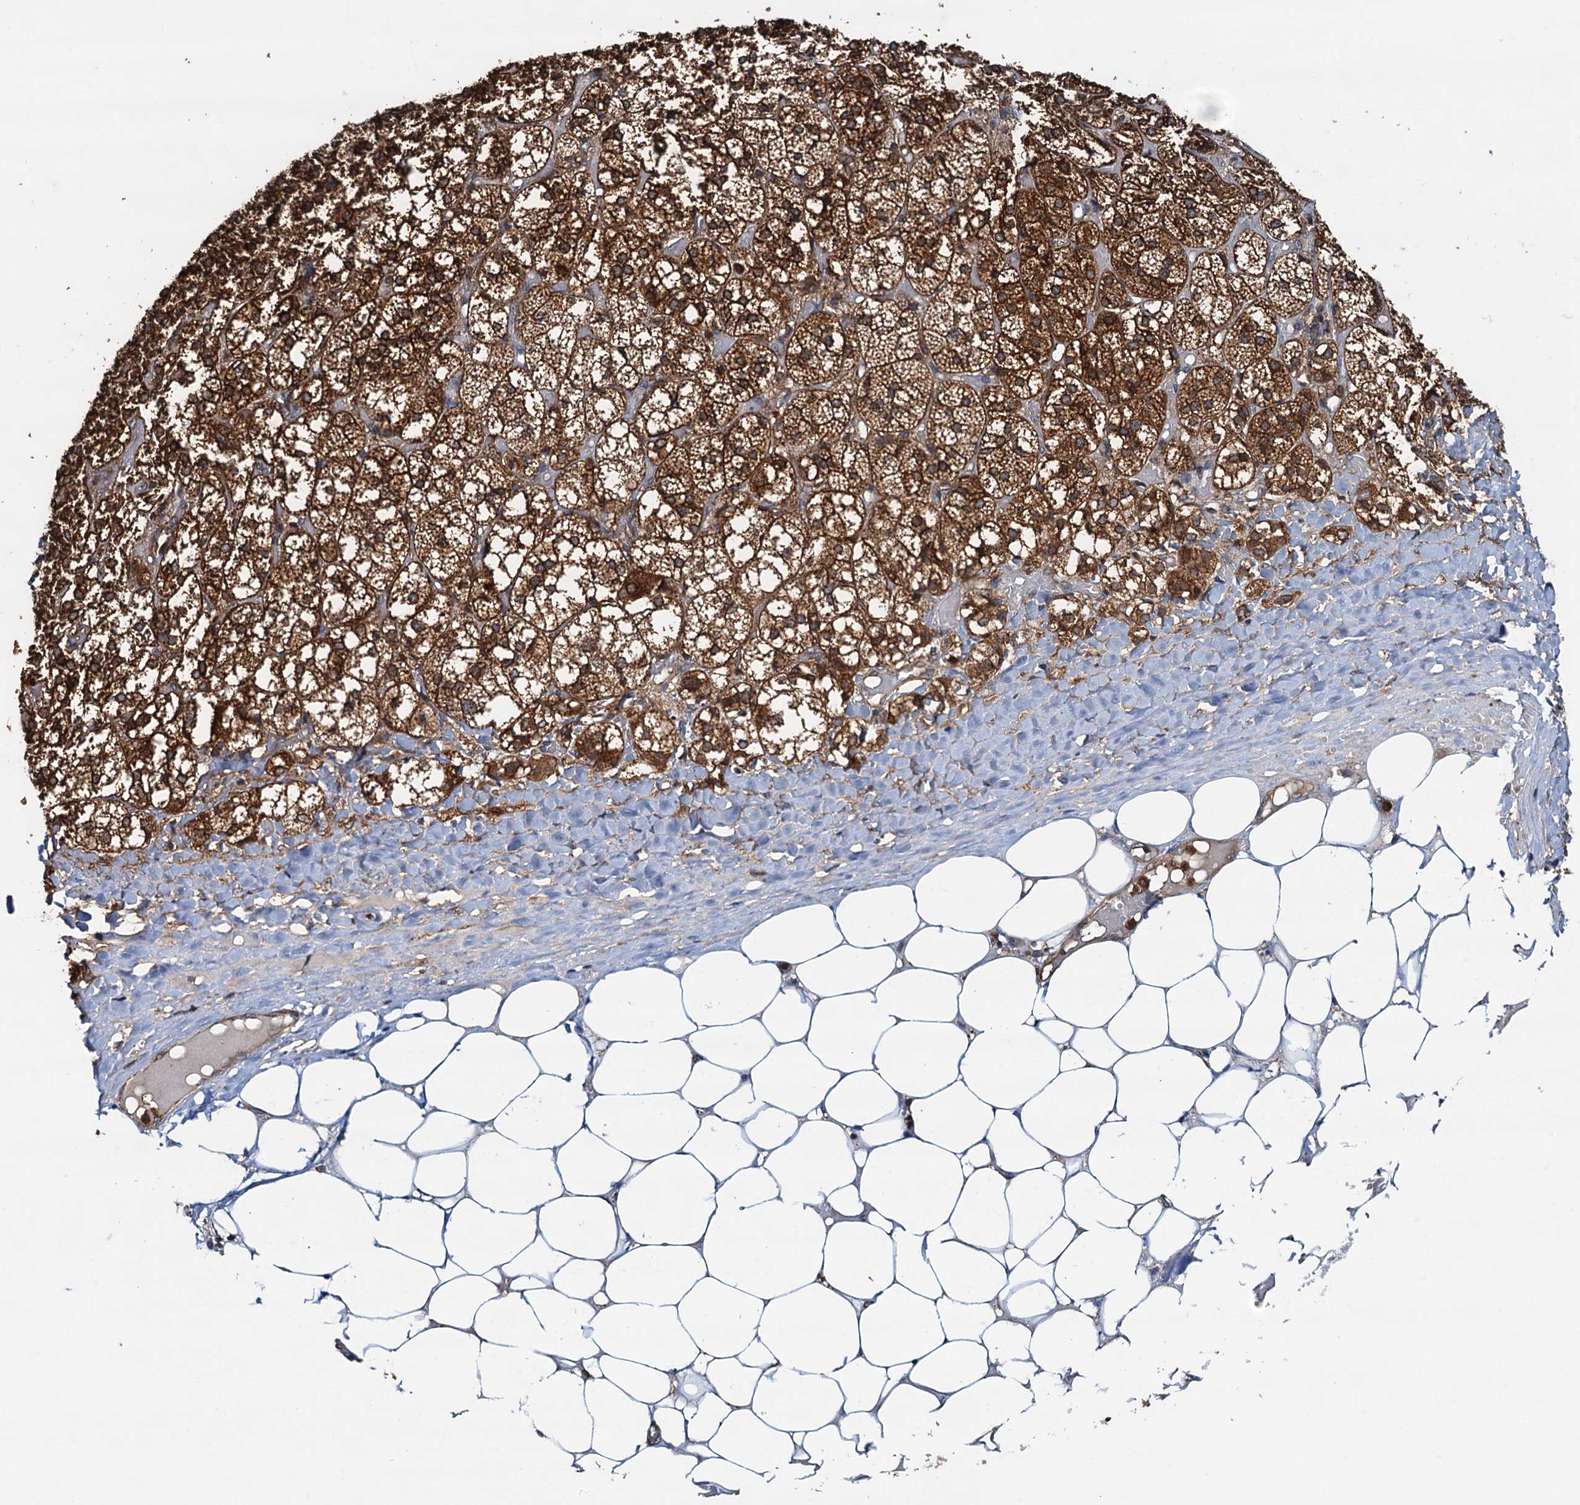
{"staining": {"intensity": "strong", "quantity": ">75%", "location": "cytoplasmic/membranous"}, "tissue": "adrenal gland", "cell_type": "Glandular cells", "image_type": "normal", "snomed": [{"axis": "morphology", "description": "Normal tissue, NOS"}, {"axis": "topography", "description": "Adrenal gland"}], "caption": "This histopathology image displays immunohistochemistry (IHC) staining of unremarkable human adrenal gland, with high strong cytoplasmic/membranous positivity in about >75% of glandular cells.", "gene": "USP6NL", "patient": {"sex": "female", "age": 61}}